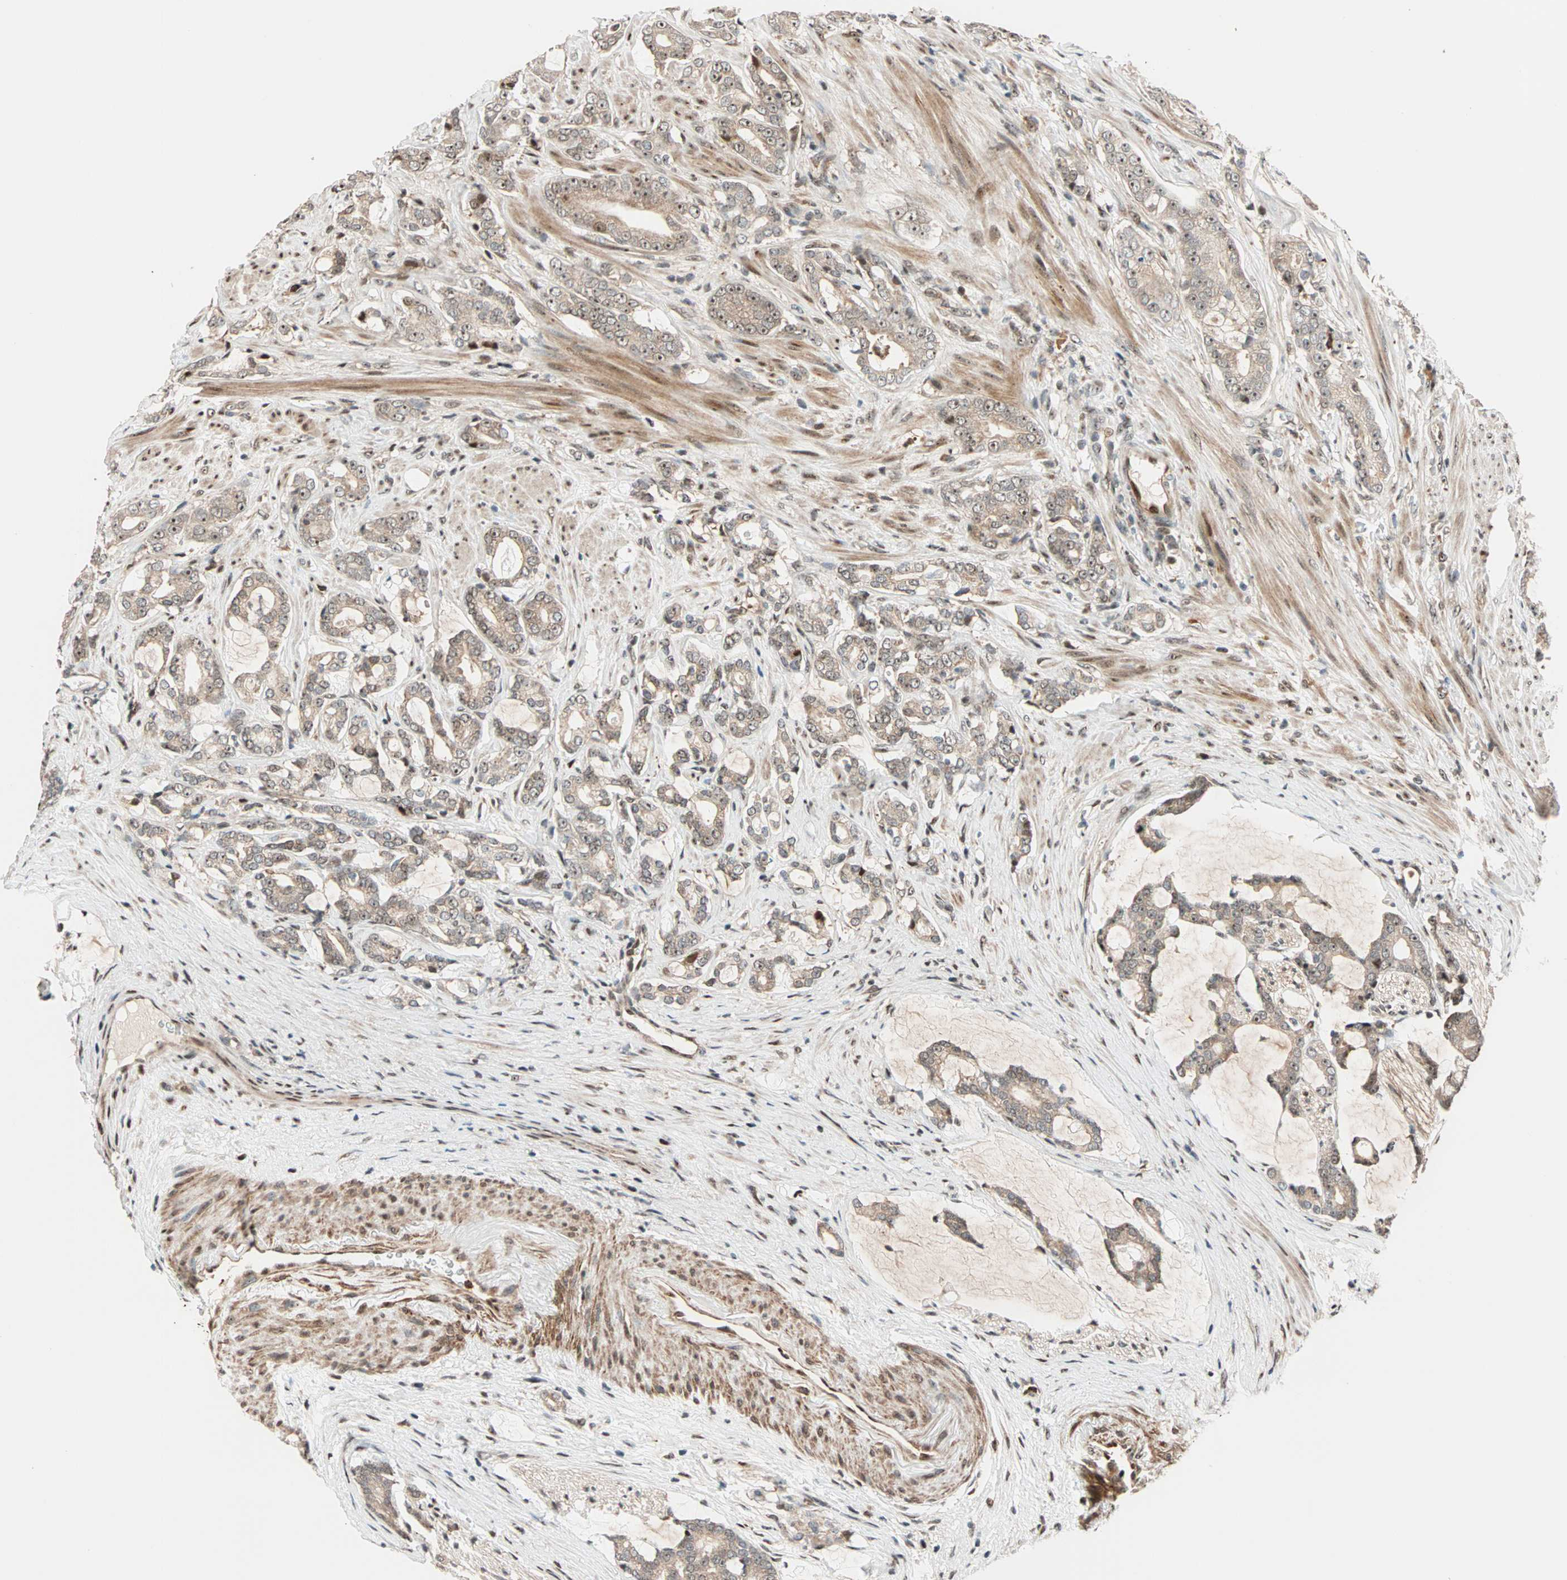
{"staining": {"intensity": "weak", "quantity": ">75%", "location": "cytoplasmic/membranous,nuclear"}, "tissue": "prostate cancer", "cell_type": "Tumor cells", "image_type": "cancer", "snomed": [{"axis": "morphology", "description": "Adenocarcinoma, Low grade"}, {"axis": "topography", "description": "Prostate"}], "caption": "Prostate cancer stained with a brown dye displays weak cytoplasmic/membranous and nuclear positive expression in about >75% of tumor cells.", "gene": "HECW1", "patient": {"sex": "male", "age": 58}}